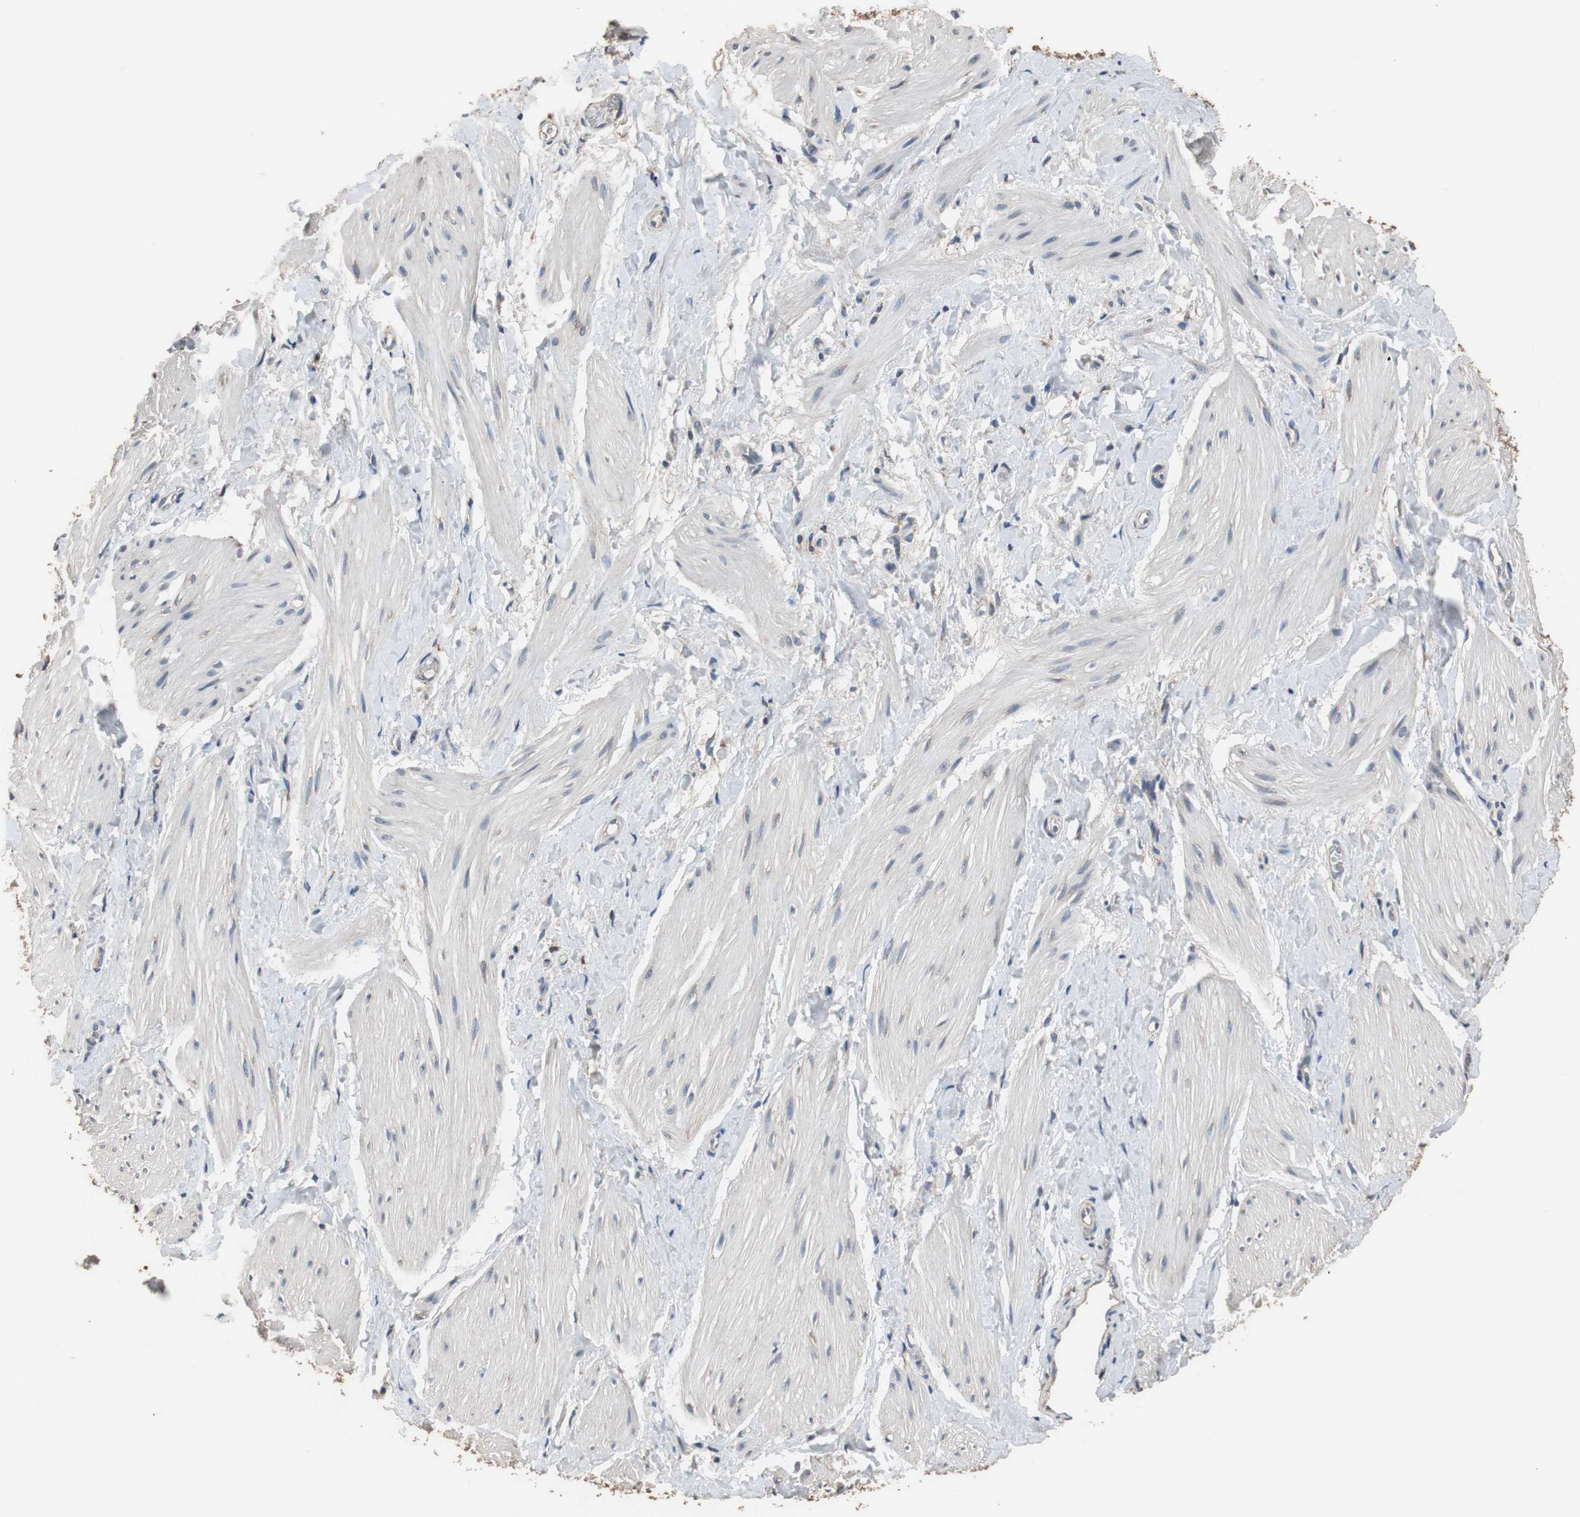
{"staining": {"intensity": "negative", "quantity": "none", "location": "none"}, "tissue": "smooth muscle", "cell_type": "Smooth muscle cells", "image_type": "normal", "snomed": [{"axis": "morphology", "description": "Normal tissue, NOS"}, {"axis": "topography", "description": "Smooth muscle"}], "caption": "High magnification brightfield microscopy of benign smooth muscle stained with DAB (3,3'-diaminobenzidine) (brown) and counterstained with hematoxylin (blue): smooth muscle cells show no significant staining. (Immunohistochemistry (ihc), brightfield microscopy, high magnification).", "gene": "SCIMP", "patient": {"sex": "male", "age": 16}}